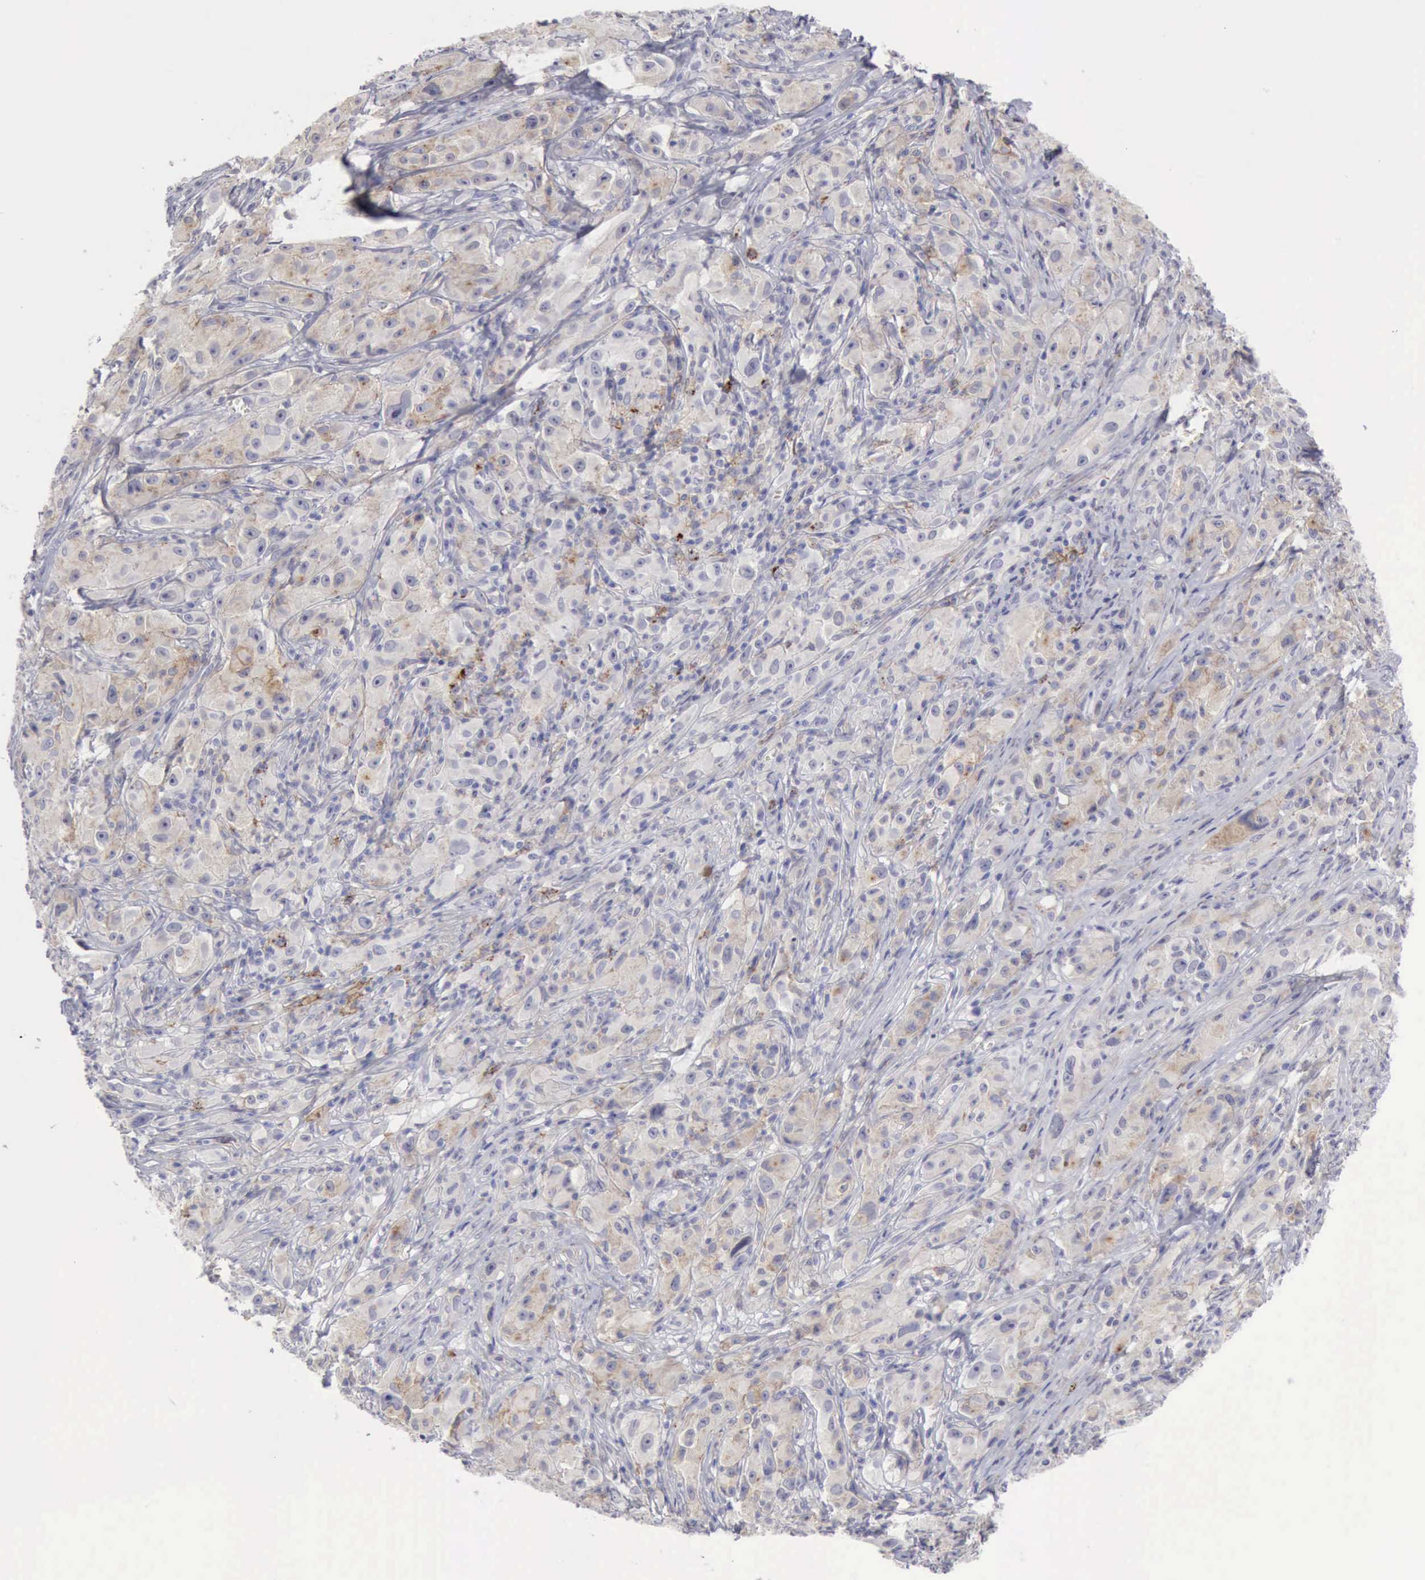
{"staining": {"intensity": "negative", "quantity": "none", "location": "none"}, "tissue": "melanoma", "cell_type": "Tumor cells", "image_type": "cancer", "snomed": [{"axis": "morphology", "description": "Malignant melanoma, NOS"}, {"axis": "topography", "description": "Skin"}], "caption": "Malignant melanoma was stained to show a protein in brown. There is no significant positivity in tumor cells. The staining was performed using DAB to visualize the protein expression in brown, while the nuclei were stained in blue with hematoxylin (Magnification: 20x).", "gene": "TFRC", "patient": {"sex": "male", "age": 56}}